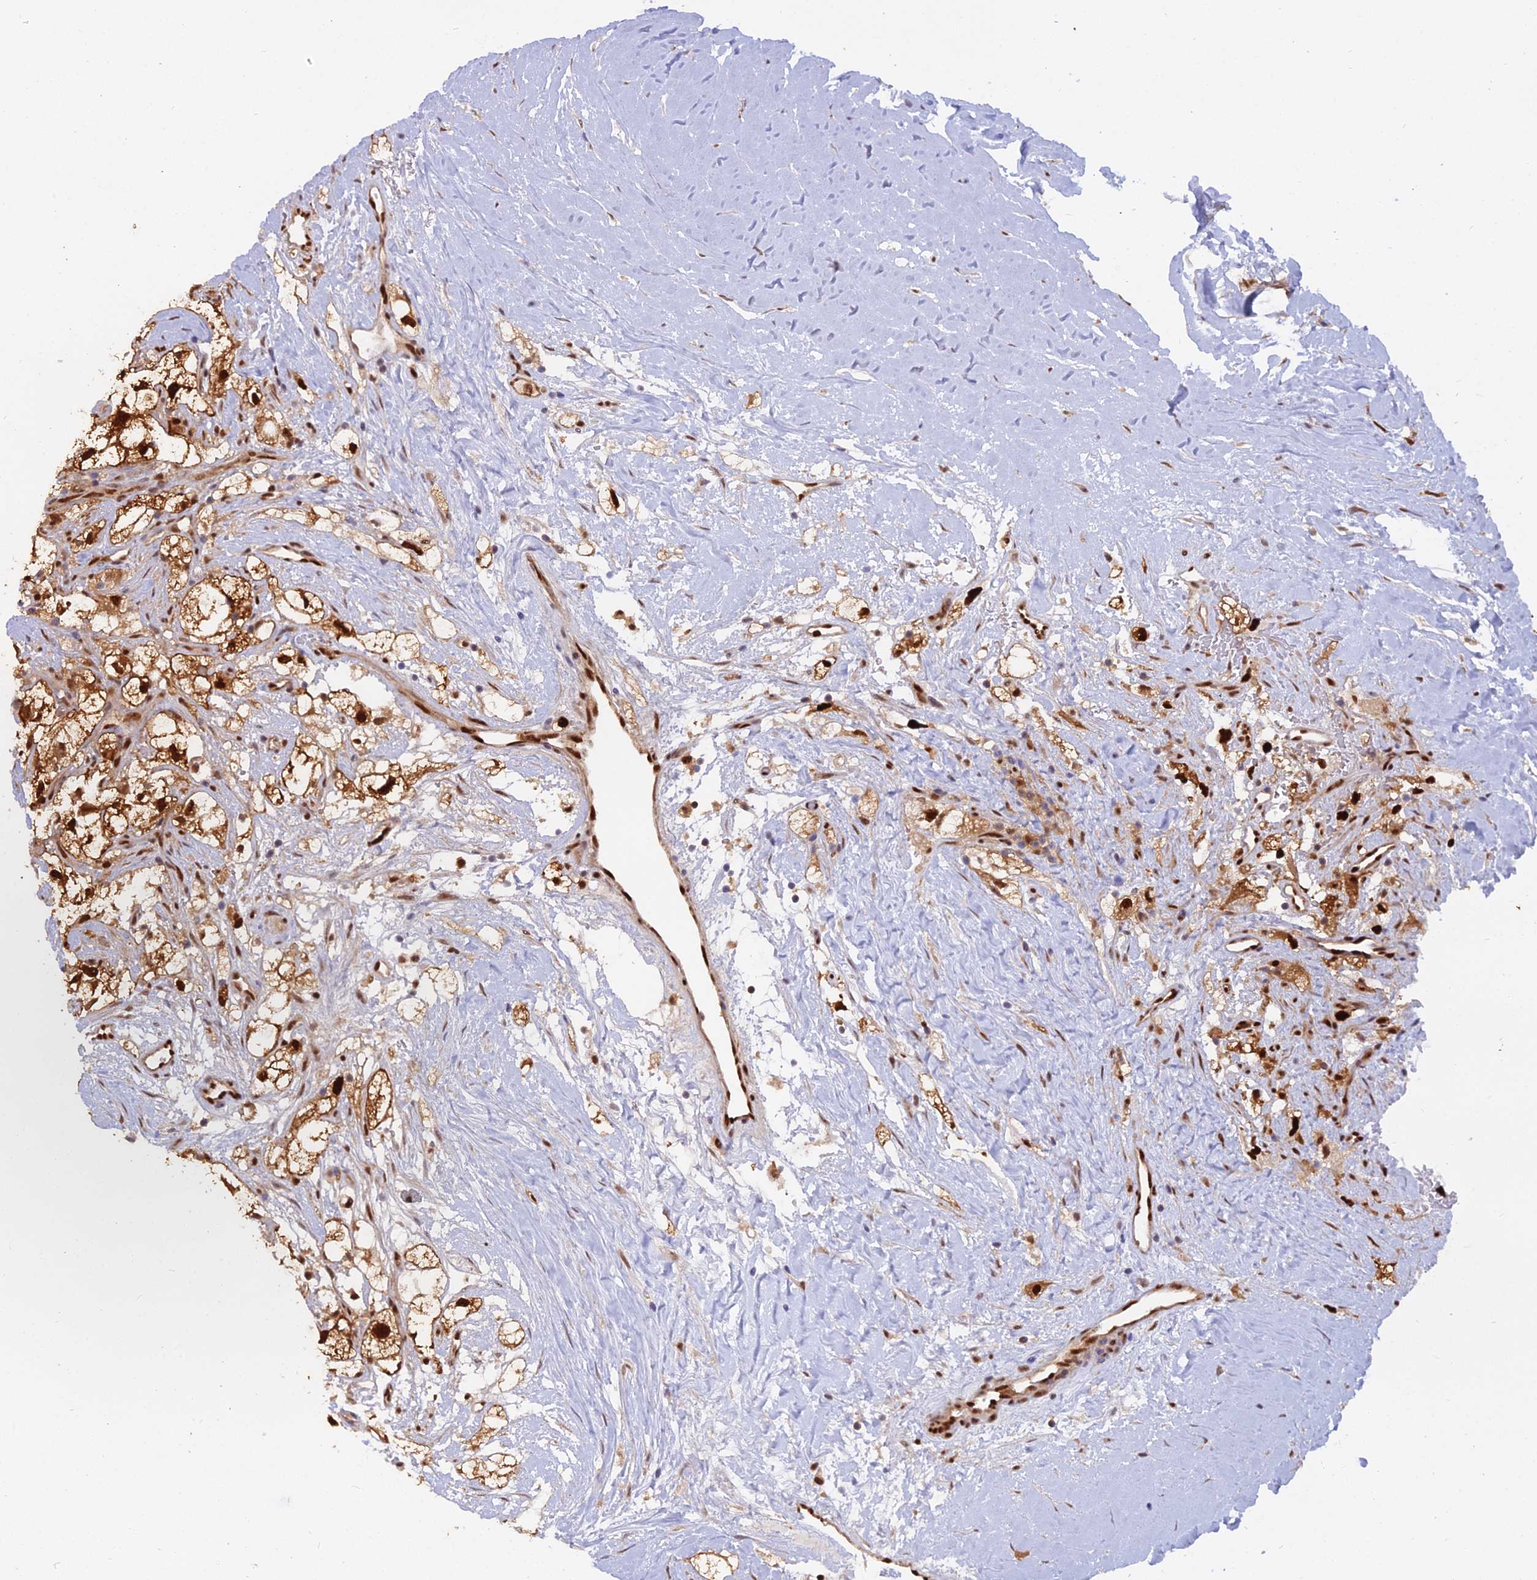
{"staining": {"intensity": "strong", "quantity": ">75%", "location": "cytoplasmic/membranous,nuclear"}, "tissue": "renal cancer", "cell_type": "Tumor cells", "image_type": "cancer", "snomed": [{"axis": "morphology", "description": "Adenocarcinoma, NOS"}, {"axis": "topography", "description": "Kidney"}], "caption": "Immunohistochemical staining of renal cancer (adenocarcinoma) reveals high levels of strong cytoplasmic/membranous and nuclear staining in approximately >75% of tumor cells.", "gene": "NPEPL1", "patient": {"sex": "male", "age": 59}}